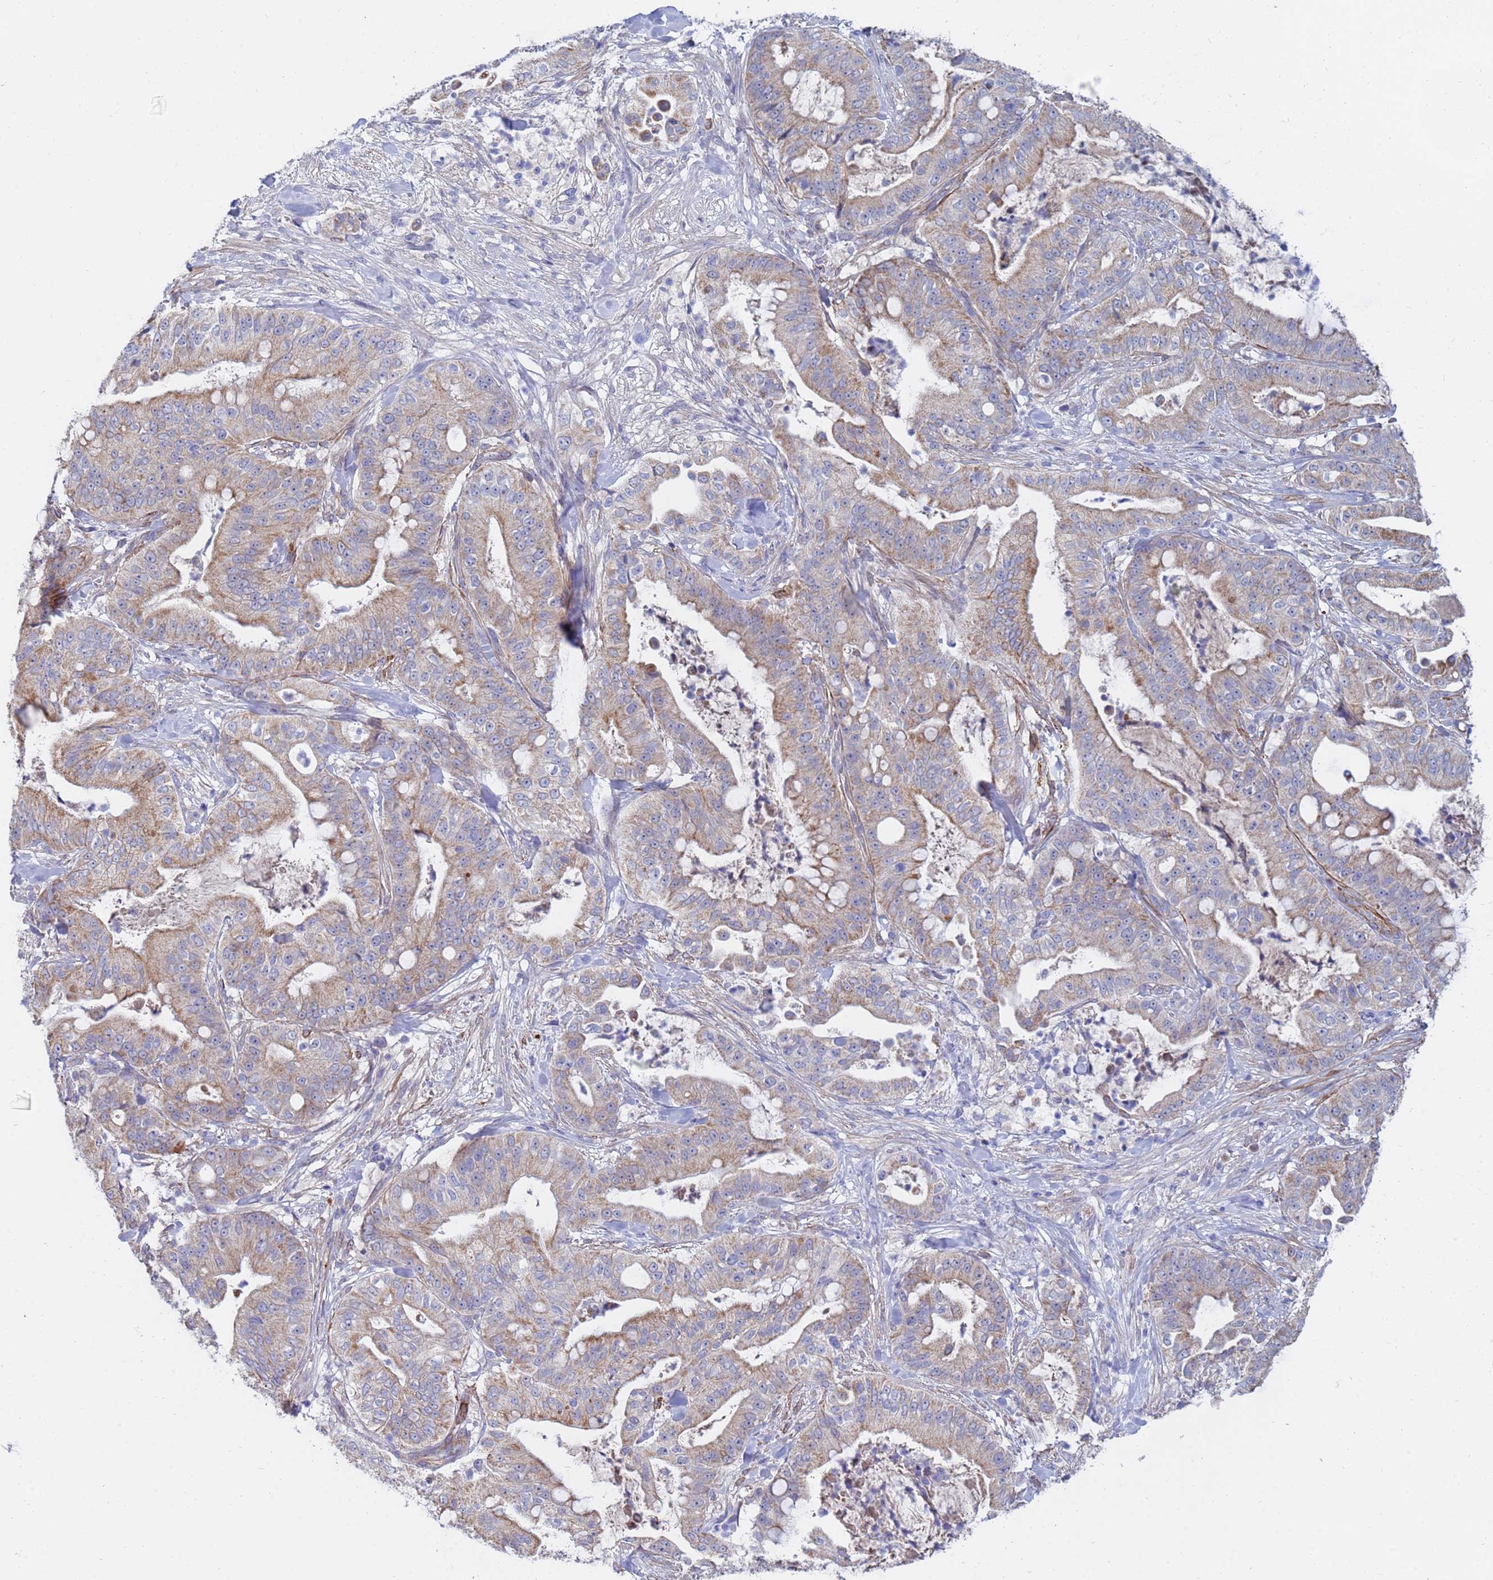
{"staining": {"intensity": "moderate", "quantity": "25%-75%", "location": "cytoplasmic/membranous"}, "tissue": "pancreatic cancer", "cell_type": "Tumor cells", "image_type": "cancer", "snomed": [{"axis": "morphology", "description": "Adenocarcinoma, NOS"}, {"axis": "topography", "description": "Pancreas"}], "caption": "A photomicrograph showing moderate cytoplasmic/membranous staining in approximately 25%-75% of tumor cells in pancreatic cancer (adenocarcinoma), as visualized by brown immunohistochemical staining.", "gene": "SDR39U1", "patient": {"sex": "male", "age": 71}}